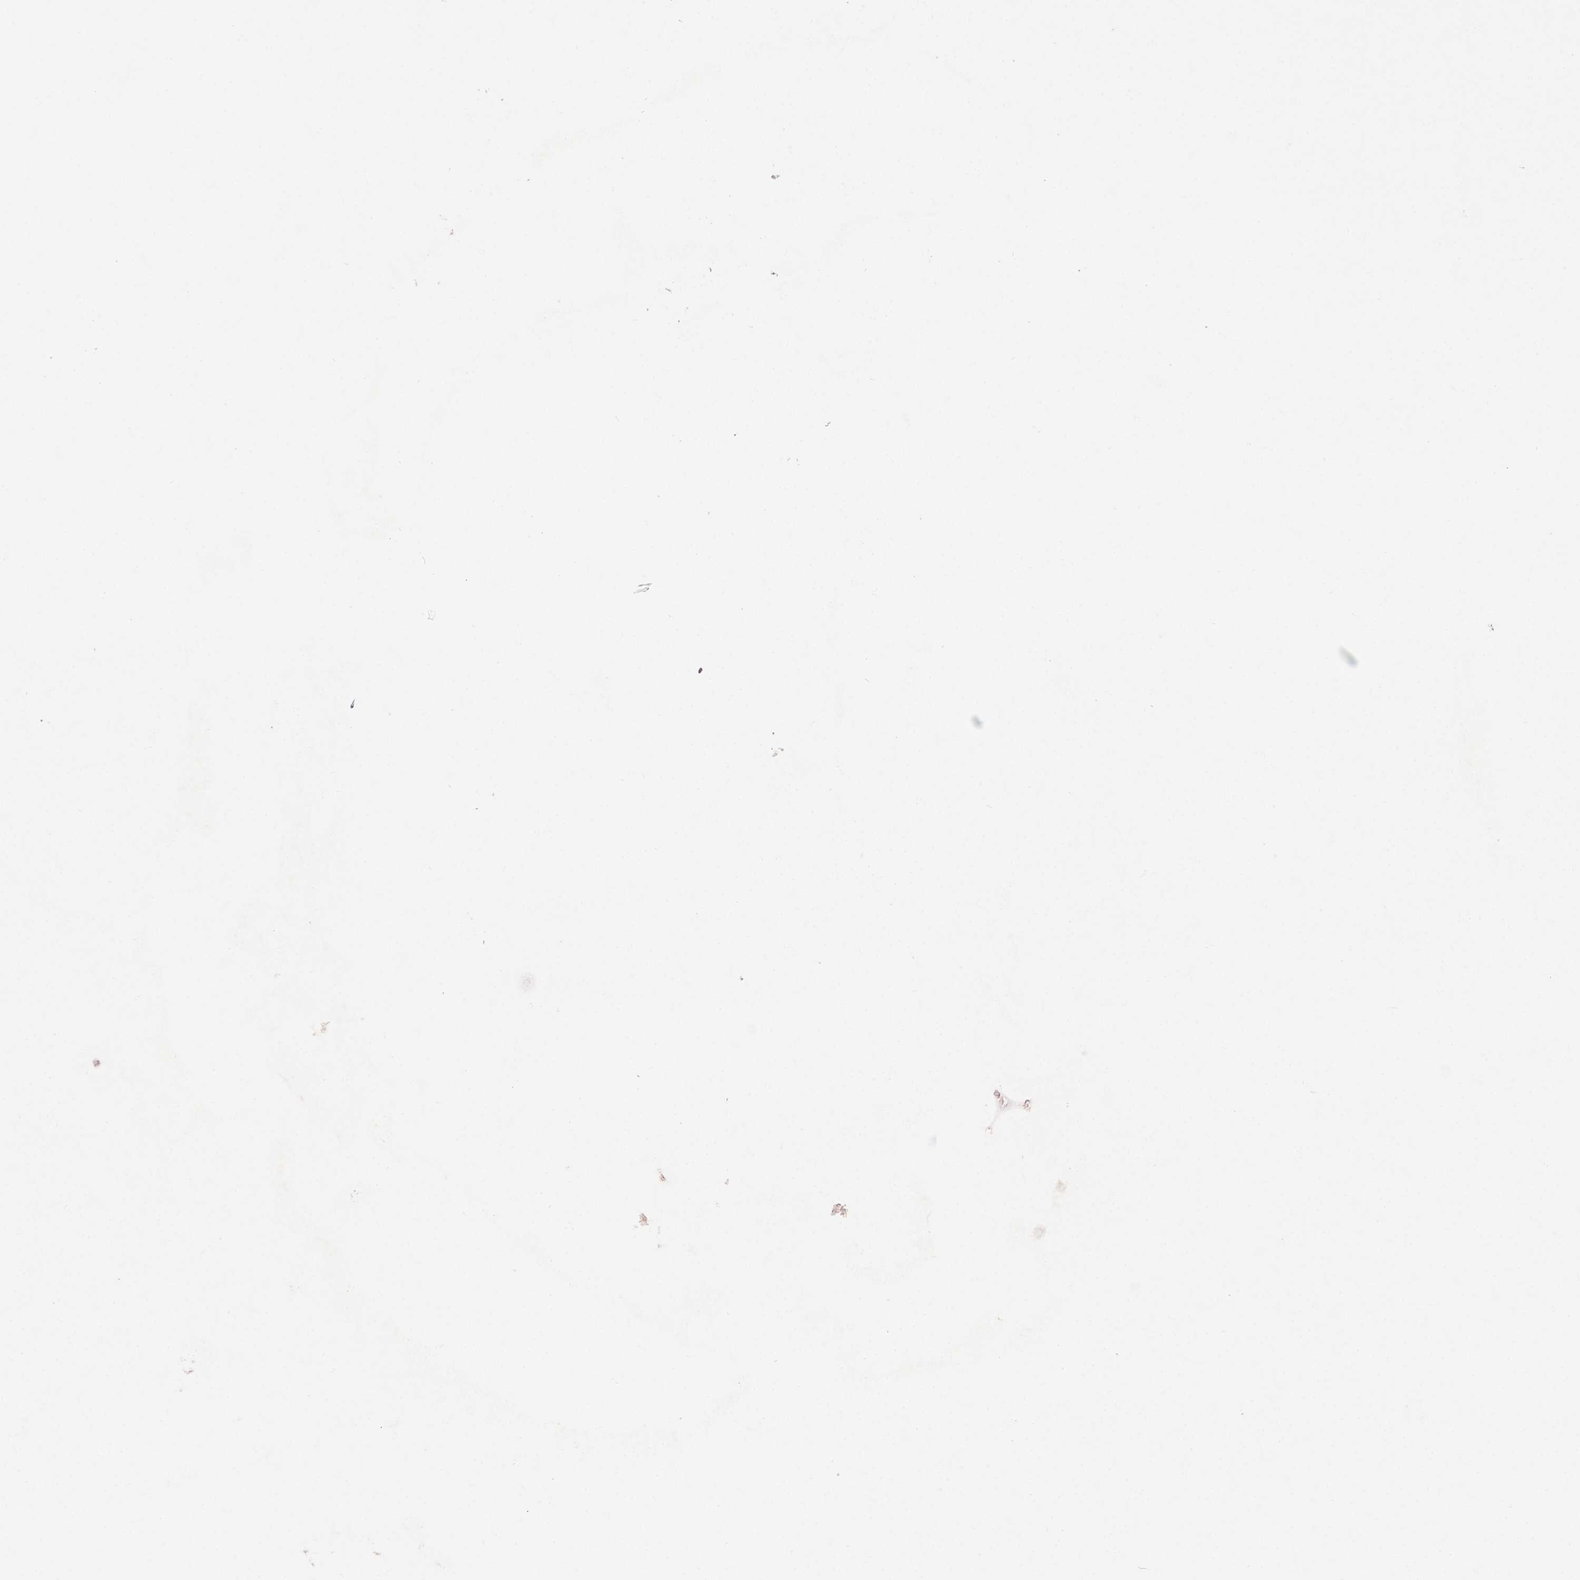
{"staining": {"intensity": "negative", "quantity": "none", "location": "none"}, "tissue": "head and neck cancer", "cell_type": "Tumor cells", "image_type": "cancer", "snomed": [{"axis": "morphology", "description": "Squamous cell carcinoma, NOS"}, {"axis": "morphology", "description": "Squamous cell carcinoma, metastatic, NOS"}, {"axis": "topography", "description": "Oral tissue"}, {"axis": "topography", "description": "Head-Neck"}], "caption": "Human head and neck squamous cell carcinoma stained for a protein using immunohistochemistry shows no expression in tumor cells.", "gene": "BMP4", "patient": {"sex": "female", "age": 85}}